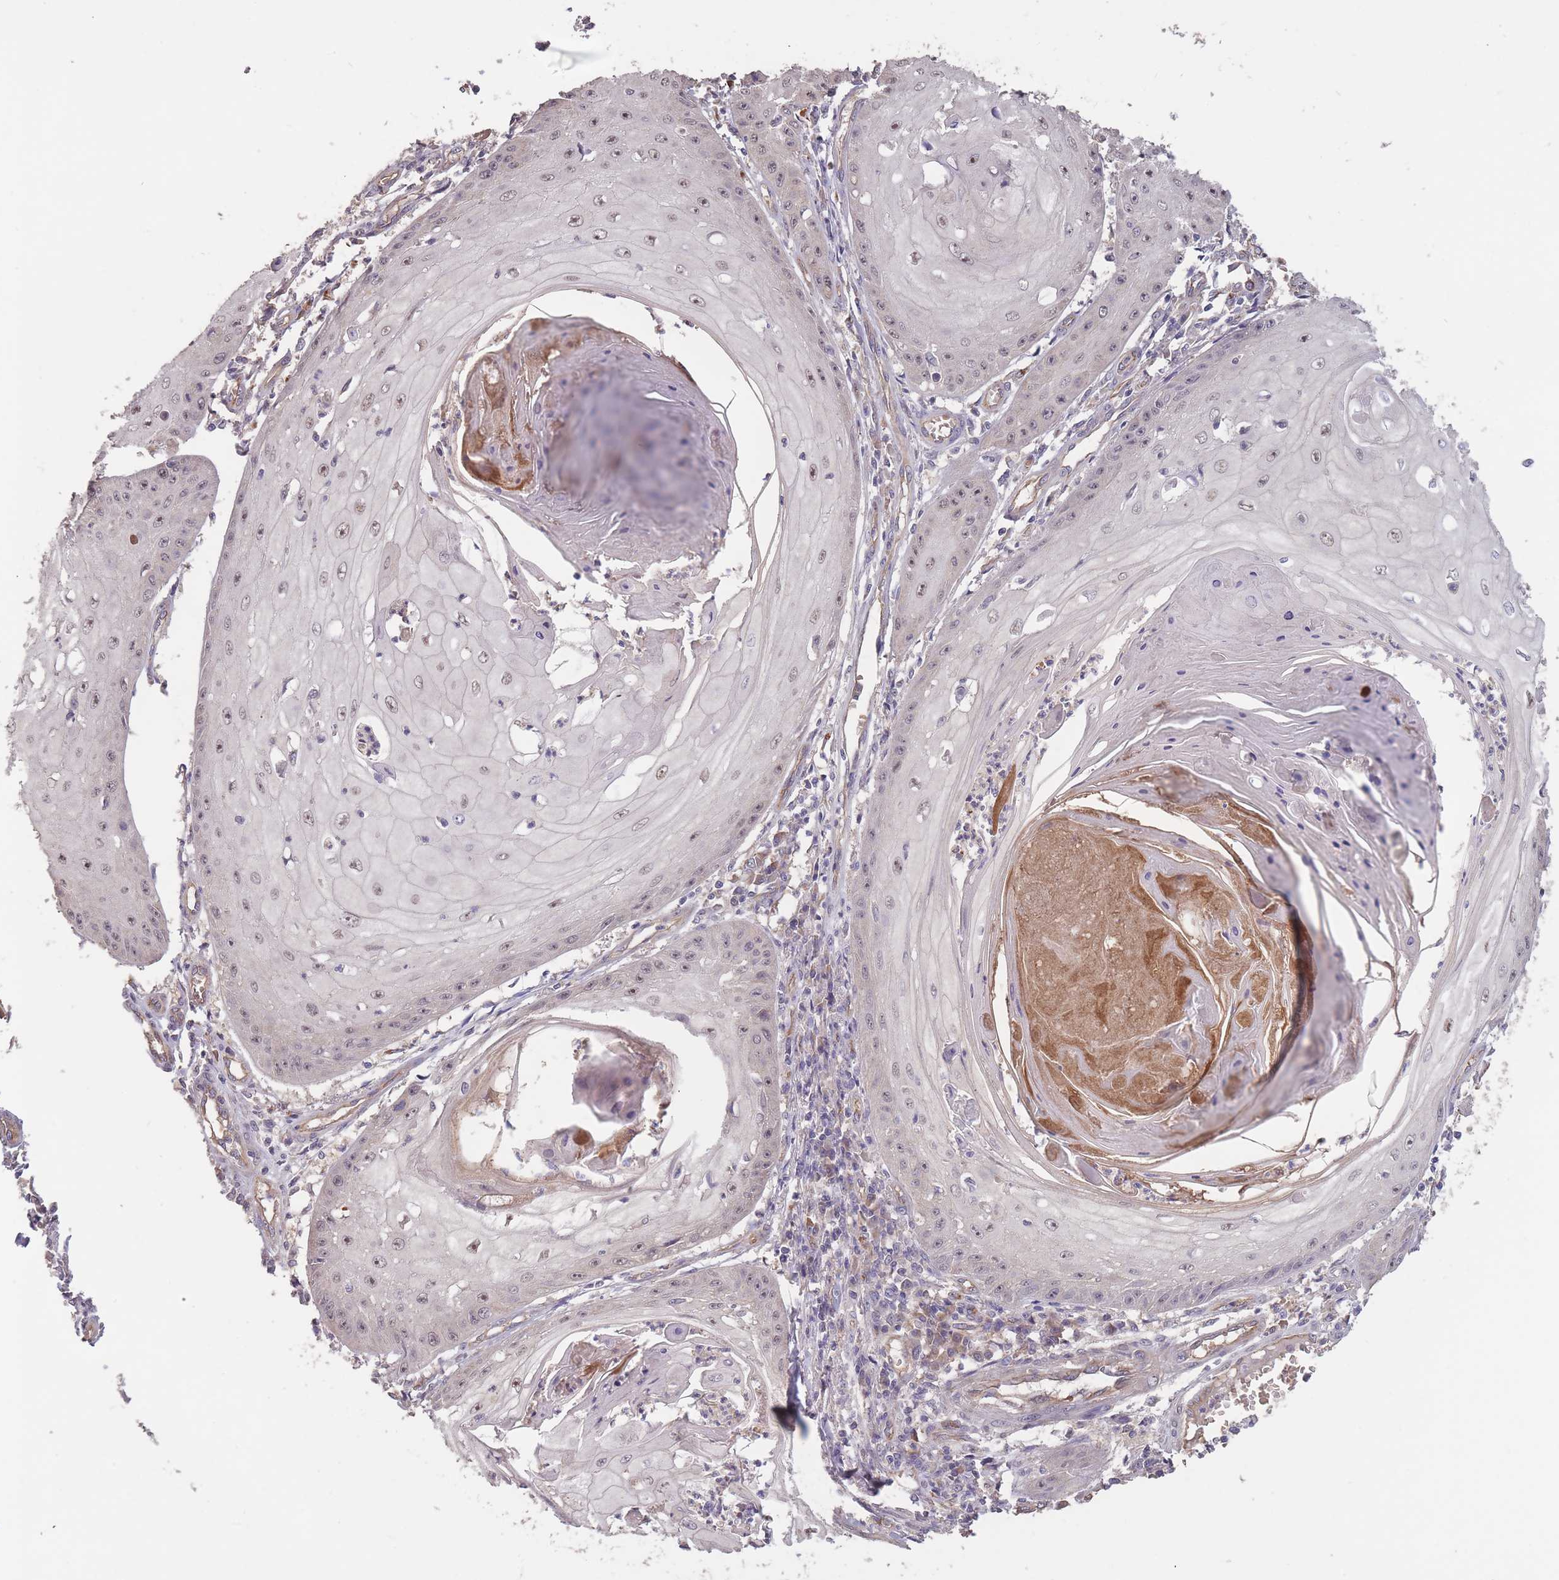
{"staining": {"intensity": "weak", "quantity": ">75%", "location": "nuclear"}, "tissue": "skin cancer", "cell_type": "Tumor cells", "image_type": "cancer", "snomed": [{"axis": "morphology", "description": "Squamous cell carcinoma, NOS"}, {"axis": "topography", "description": "Skin"}], "caption": "Weak nuclear positivity for a protein is seen in approximately >75% of tumor cells of skin cancer using IHC.", "gene": "KIAA1755", "patient": {"sex": "male", "age": 70}}